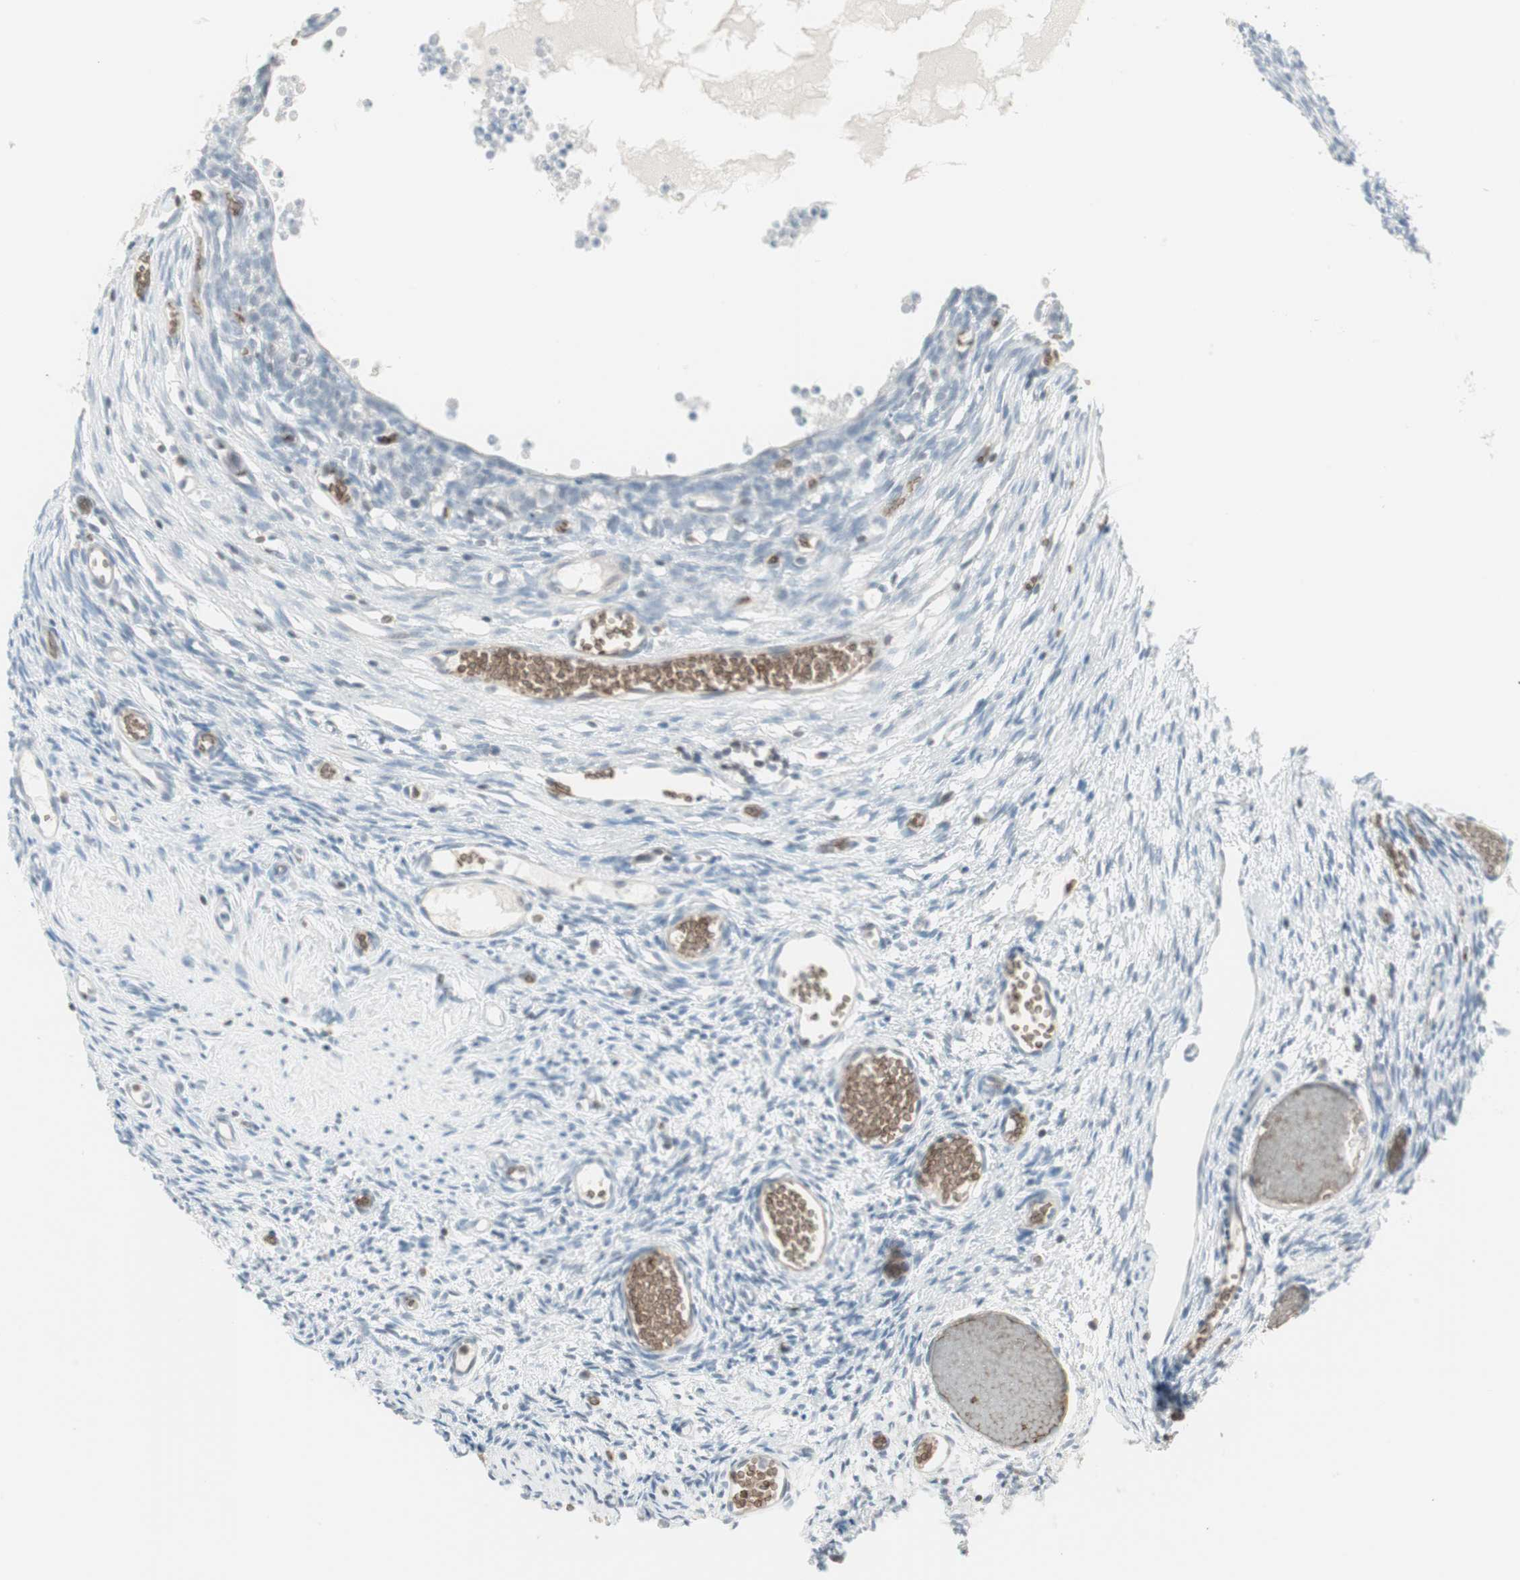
{"staining": {"intensity": "negative", "quantity": "none", "location": "none"}, "tissue": "ovary", "cell_type": "Follicle cells", "image_type": "normal", "snomed": [{"axis": "morphology", "description": "Normal tissue, NOS"}, {"axis": "topography", "description": "Ovary"}], "caption": "DAB immunohistochemical staining of unremarkable ovary shows no significant positivity in follicle cells.", "gene": "MAP4K1", "patient": {"sex": "female", "age": 35}}